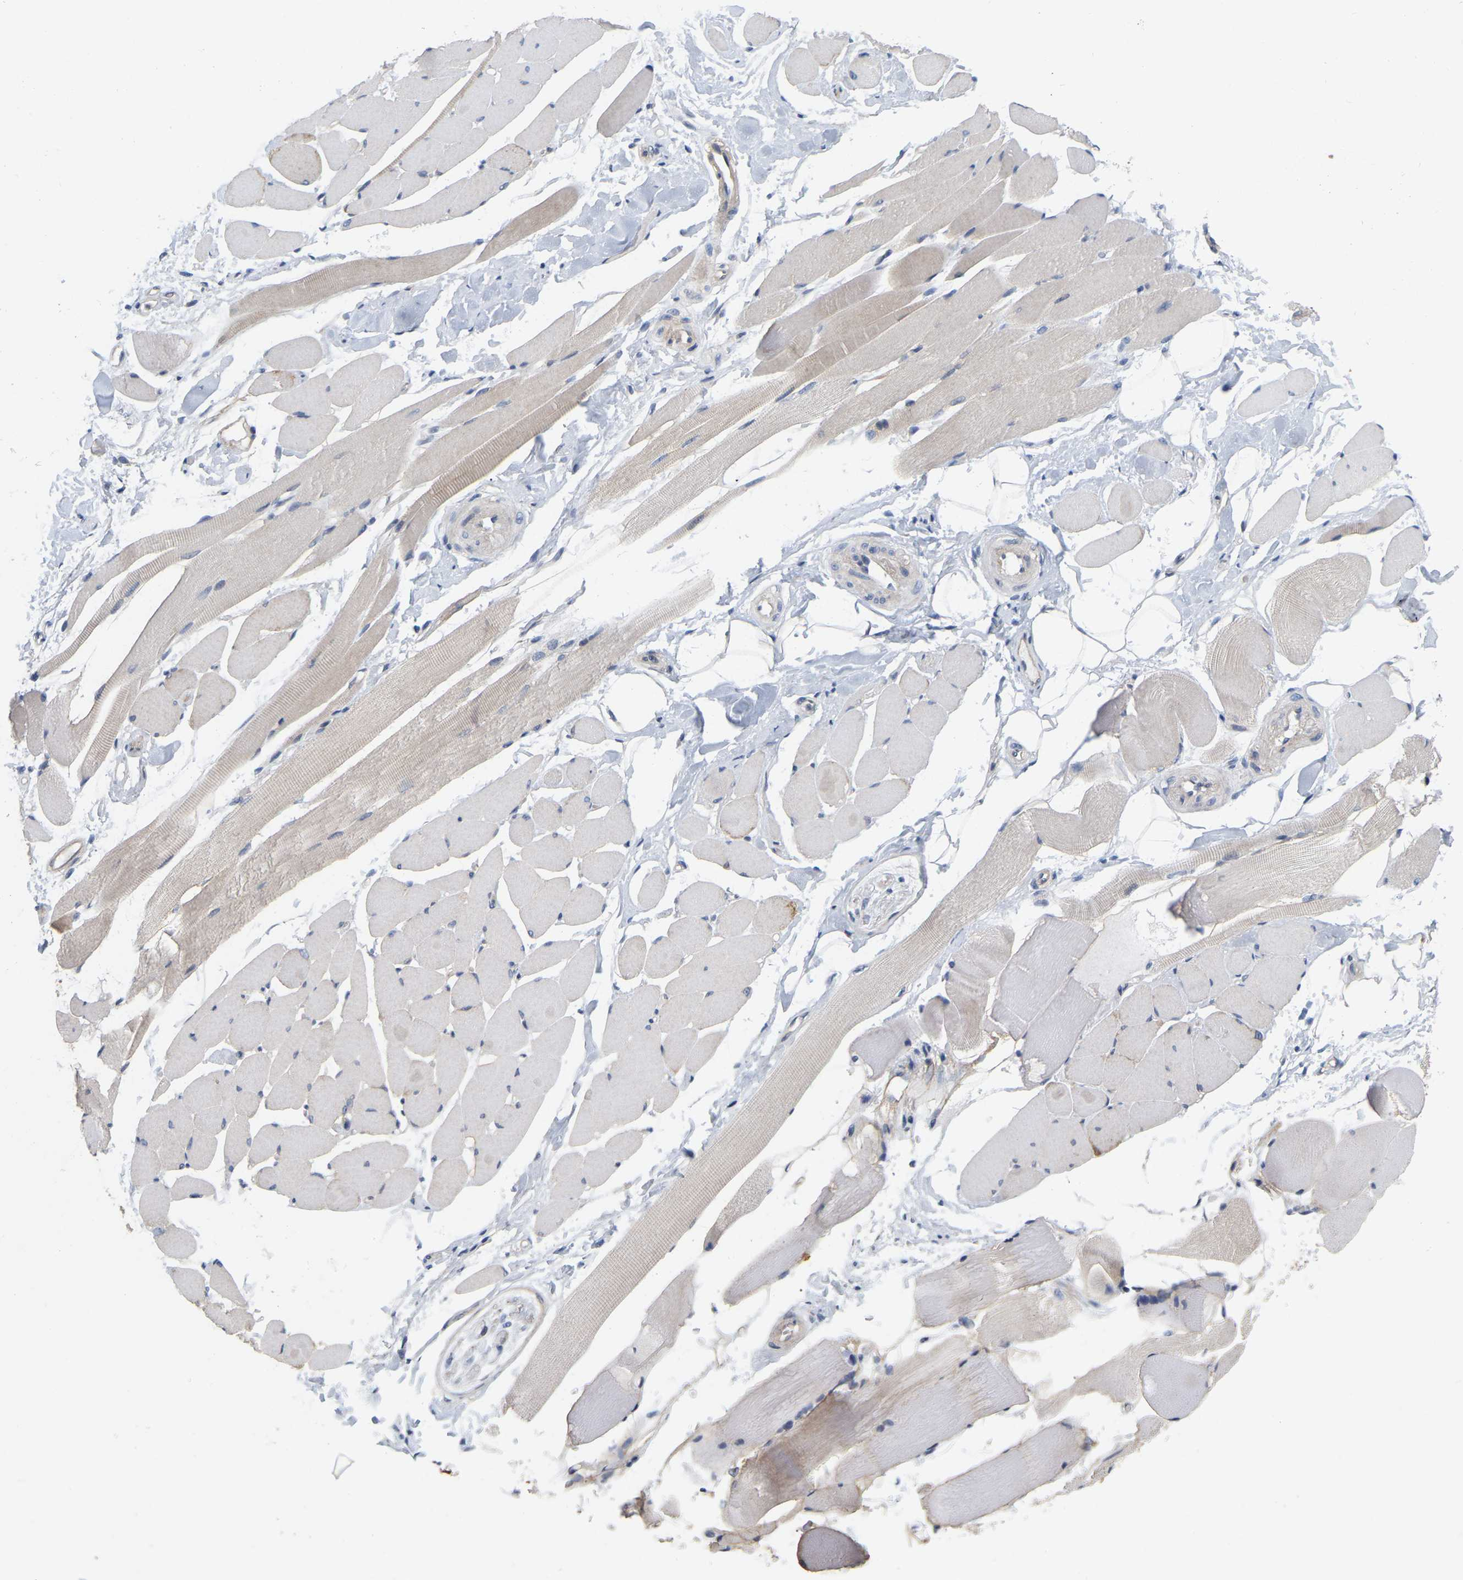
{"staining": {"intensity": "weak", "quantity": "<25%", "location": "cytoplasmic/membranous"}, "tissue": "skeletal muscle", "cell_type": "Myocytes", "image_type": "normal", "snomed": [{"axis": "morphology", "description": "Normal tissue, NOS"}, {"axis": "topography", "description": "Skeletal muscle"}, {"axis": "topography", "description": "Peripheral nerve tissue"}], "caption": "IHC histopathology image of unremarkable human skeletal muscle stained for a protein (brown), which exhibits no staining in myocytes.", "gene": "SSH1", "patient": {"sex": "female", "age": 84}}